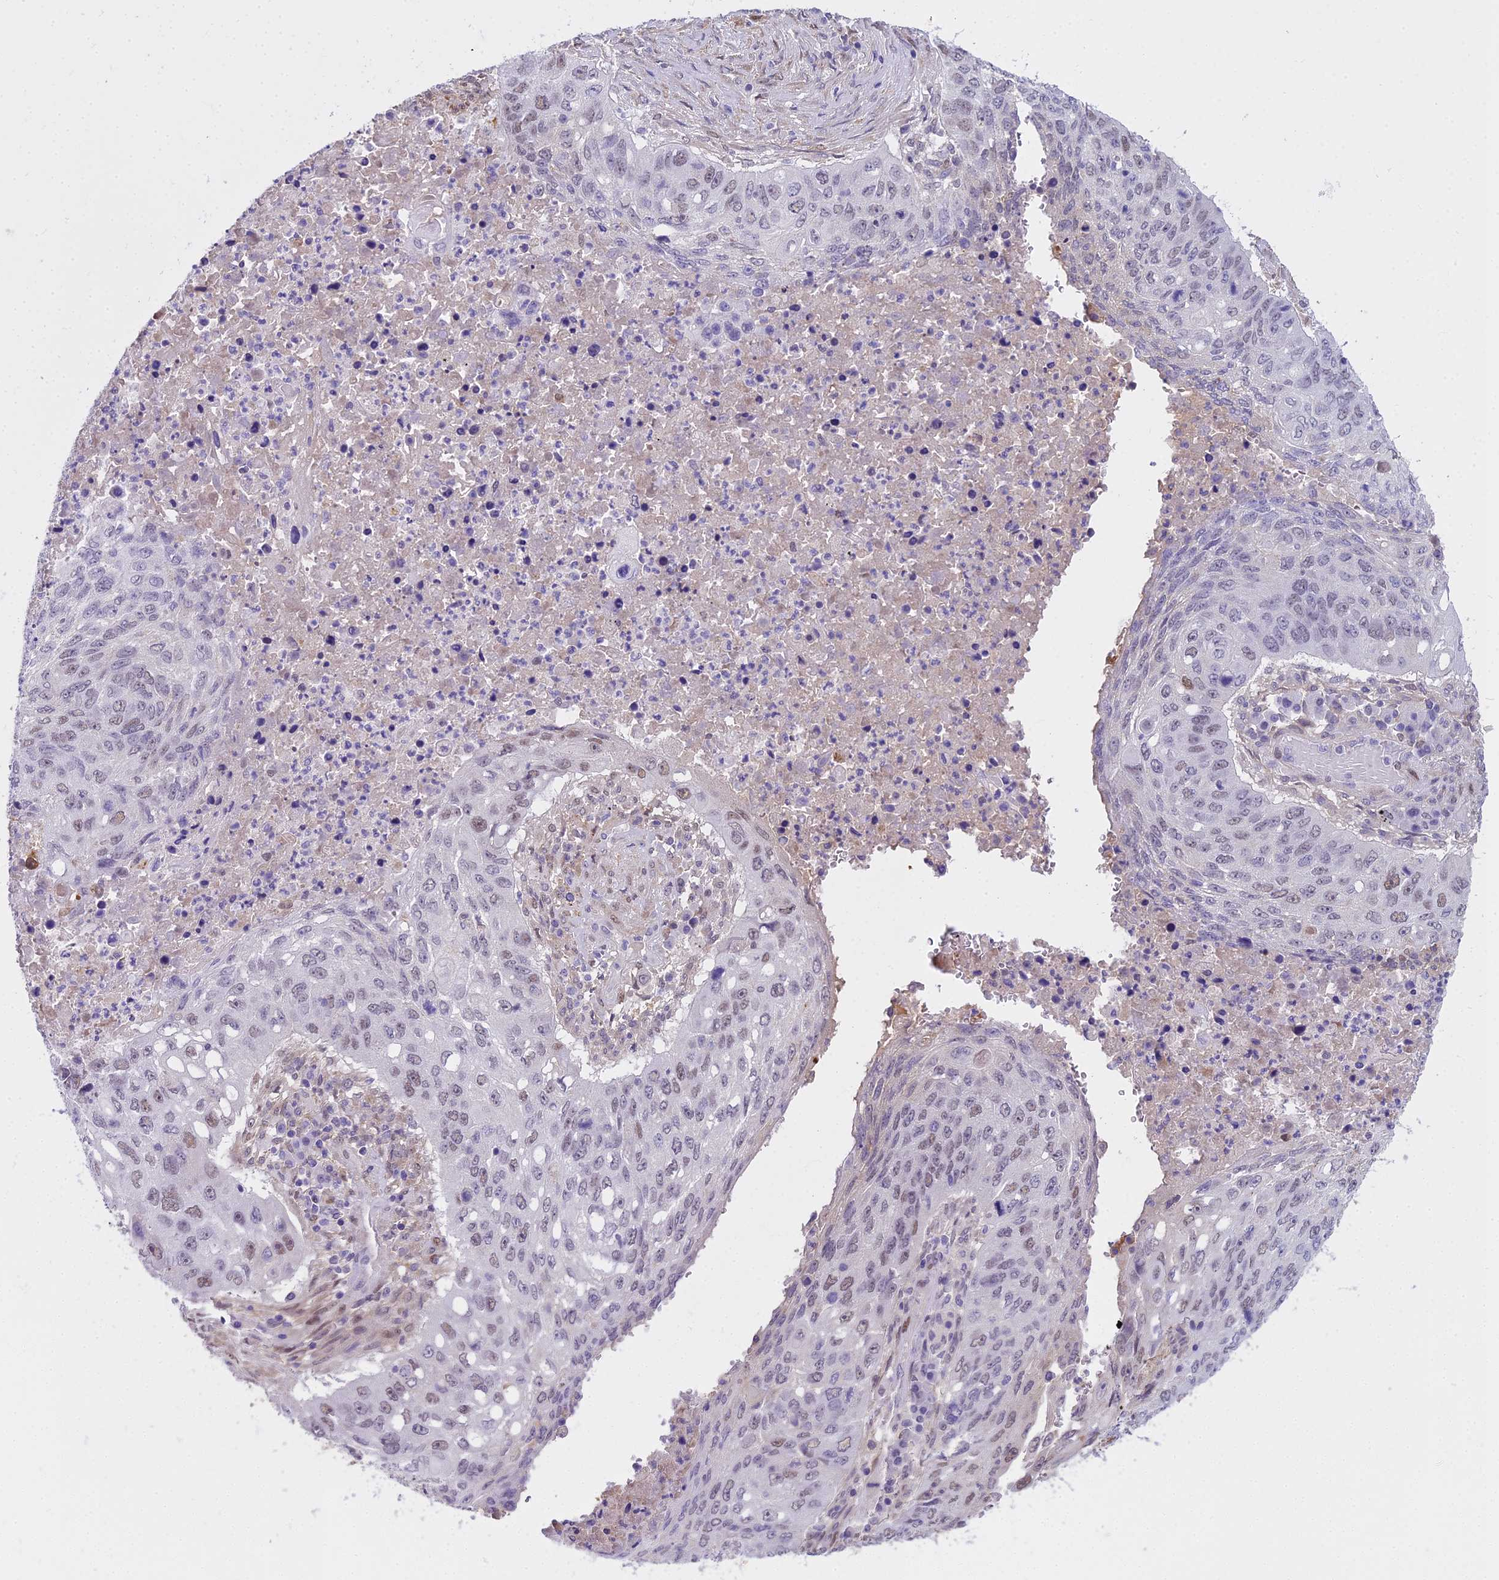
{"staining": {"intensity": "weak", "quantity": "25%-75%", "location": "nuclear"}, "tissue": "lung cancer", "cell_type": "Tumor cells", "image_type": "cancer", "snomed": [{"axis": "morphology", "description": "Squamous cell carcinoma, NOS"}, {"axis": "topography", "description": "Lung"}], "caption": "IHC image of neoplastic tissue: human squamous cell carcinoma (lung) stained using immunohistochemistry (IHC) reveals low levels of weak protein expression localized specifically in the nuclear of tumor cells, appearing as a nuclear brown color.", "gene": "MAT2A", "patient": {"sex": "female", "age": 63}}